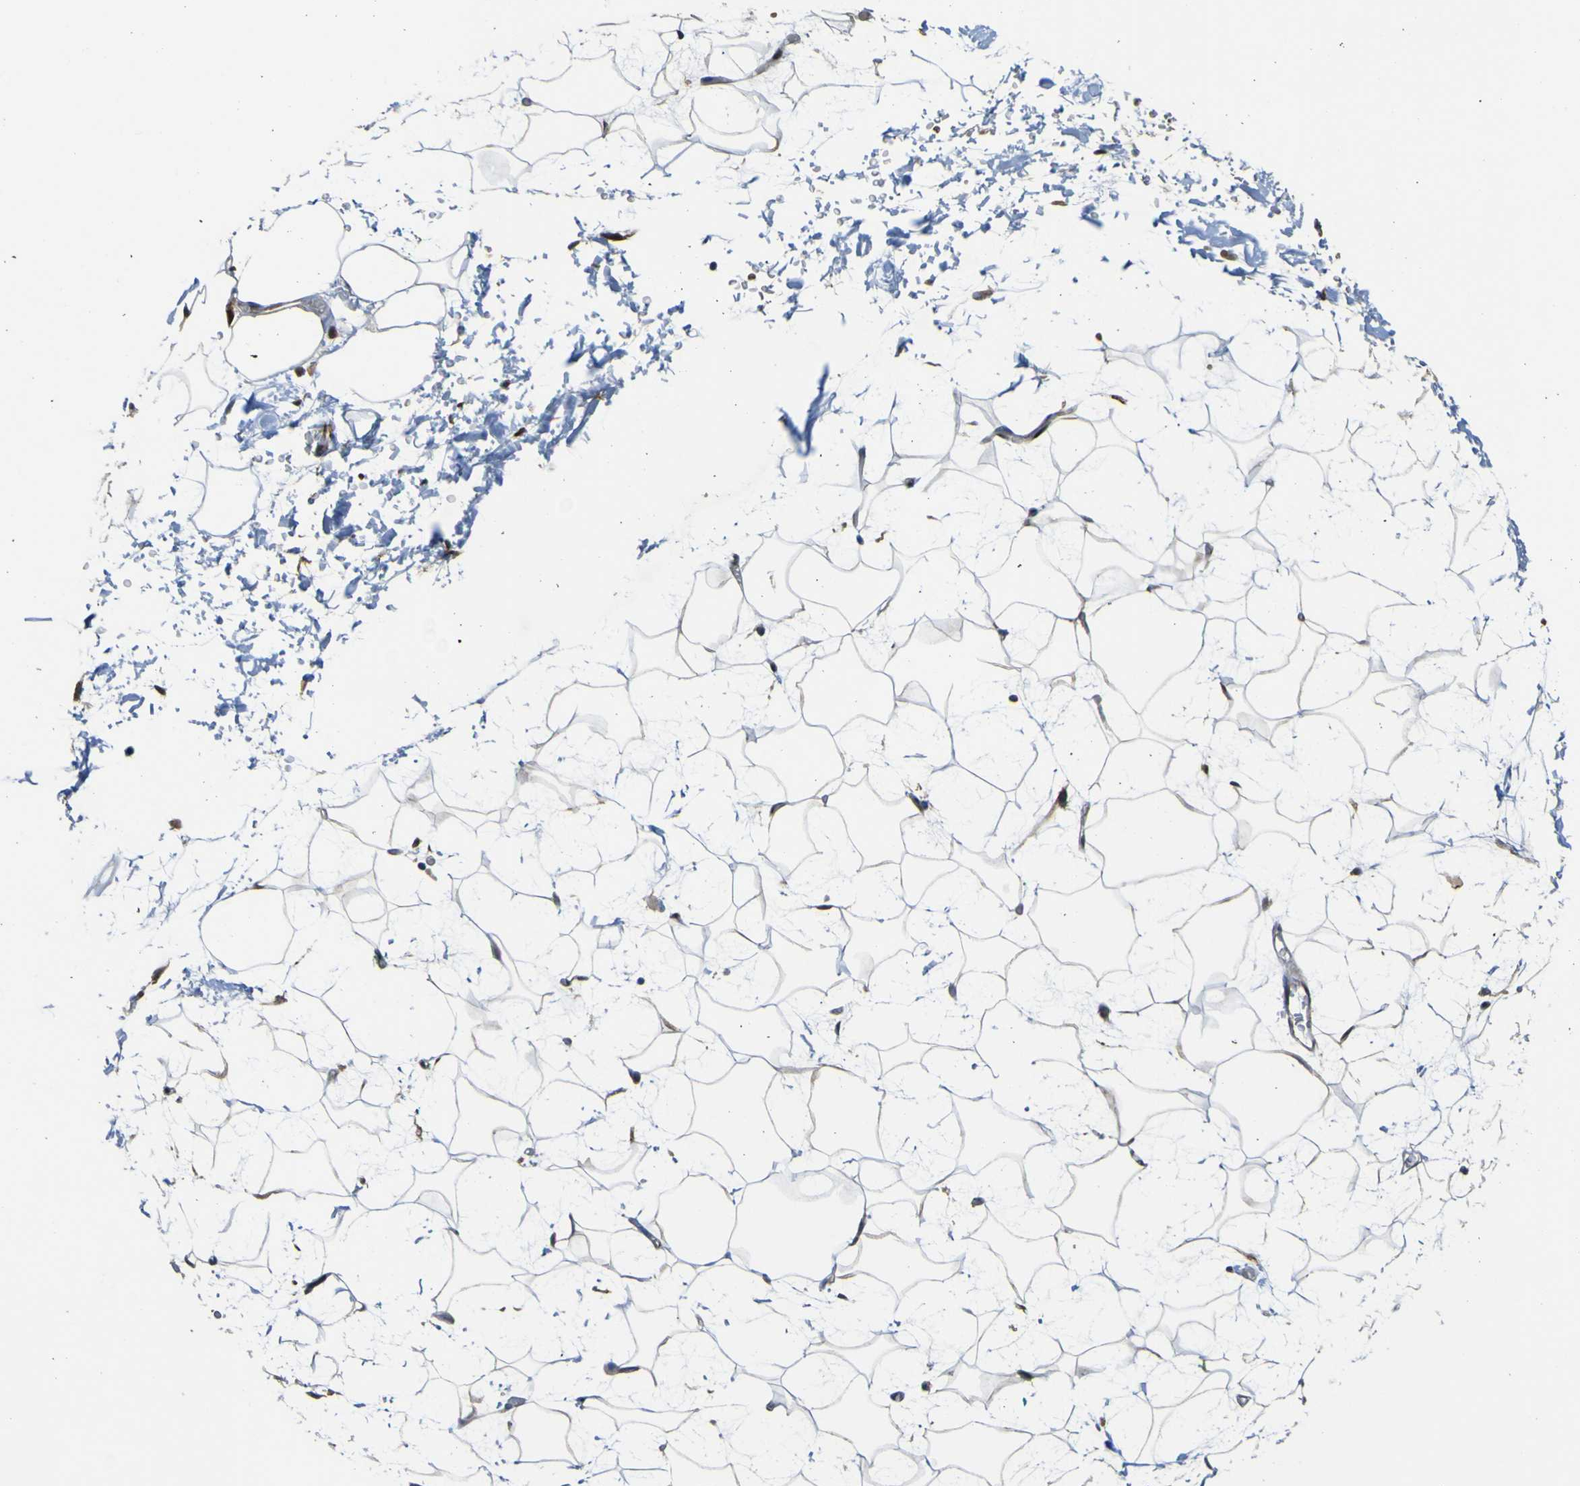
{"staining": {"intensity": "strong", "quantity": ">75%", "location": "cytoplasmic/membranous"}, "tissue": "adipose tissue", "cell_type": "Adipocytes", "image_type": "normal", "snomed": [{"axis": "morphology", "description": "Normal tissue, NOS"}, {"axis": "topography", "description": "Soft tissue"}], "caption": "Strong cytoplasmic/membranous protein expression is present in approximately >75% of adipocytes in adipose tissue. (brown staining indicates protein expression, while blue staining denotes nuclei).", "gene": "LBHD1", "patient": {"sex": "male", "age": 72}}